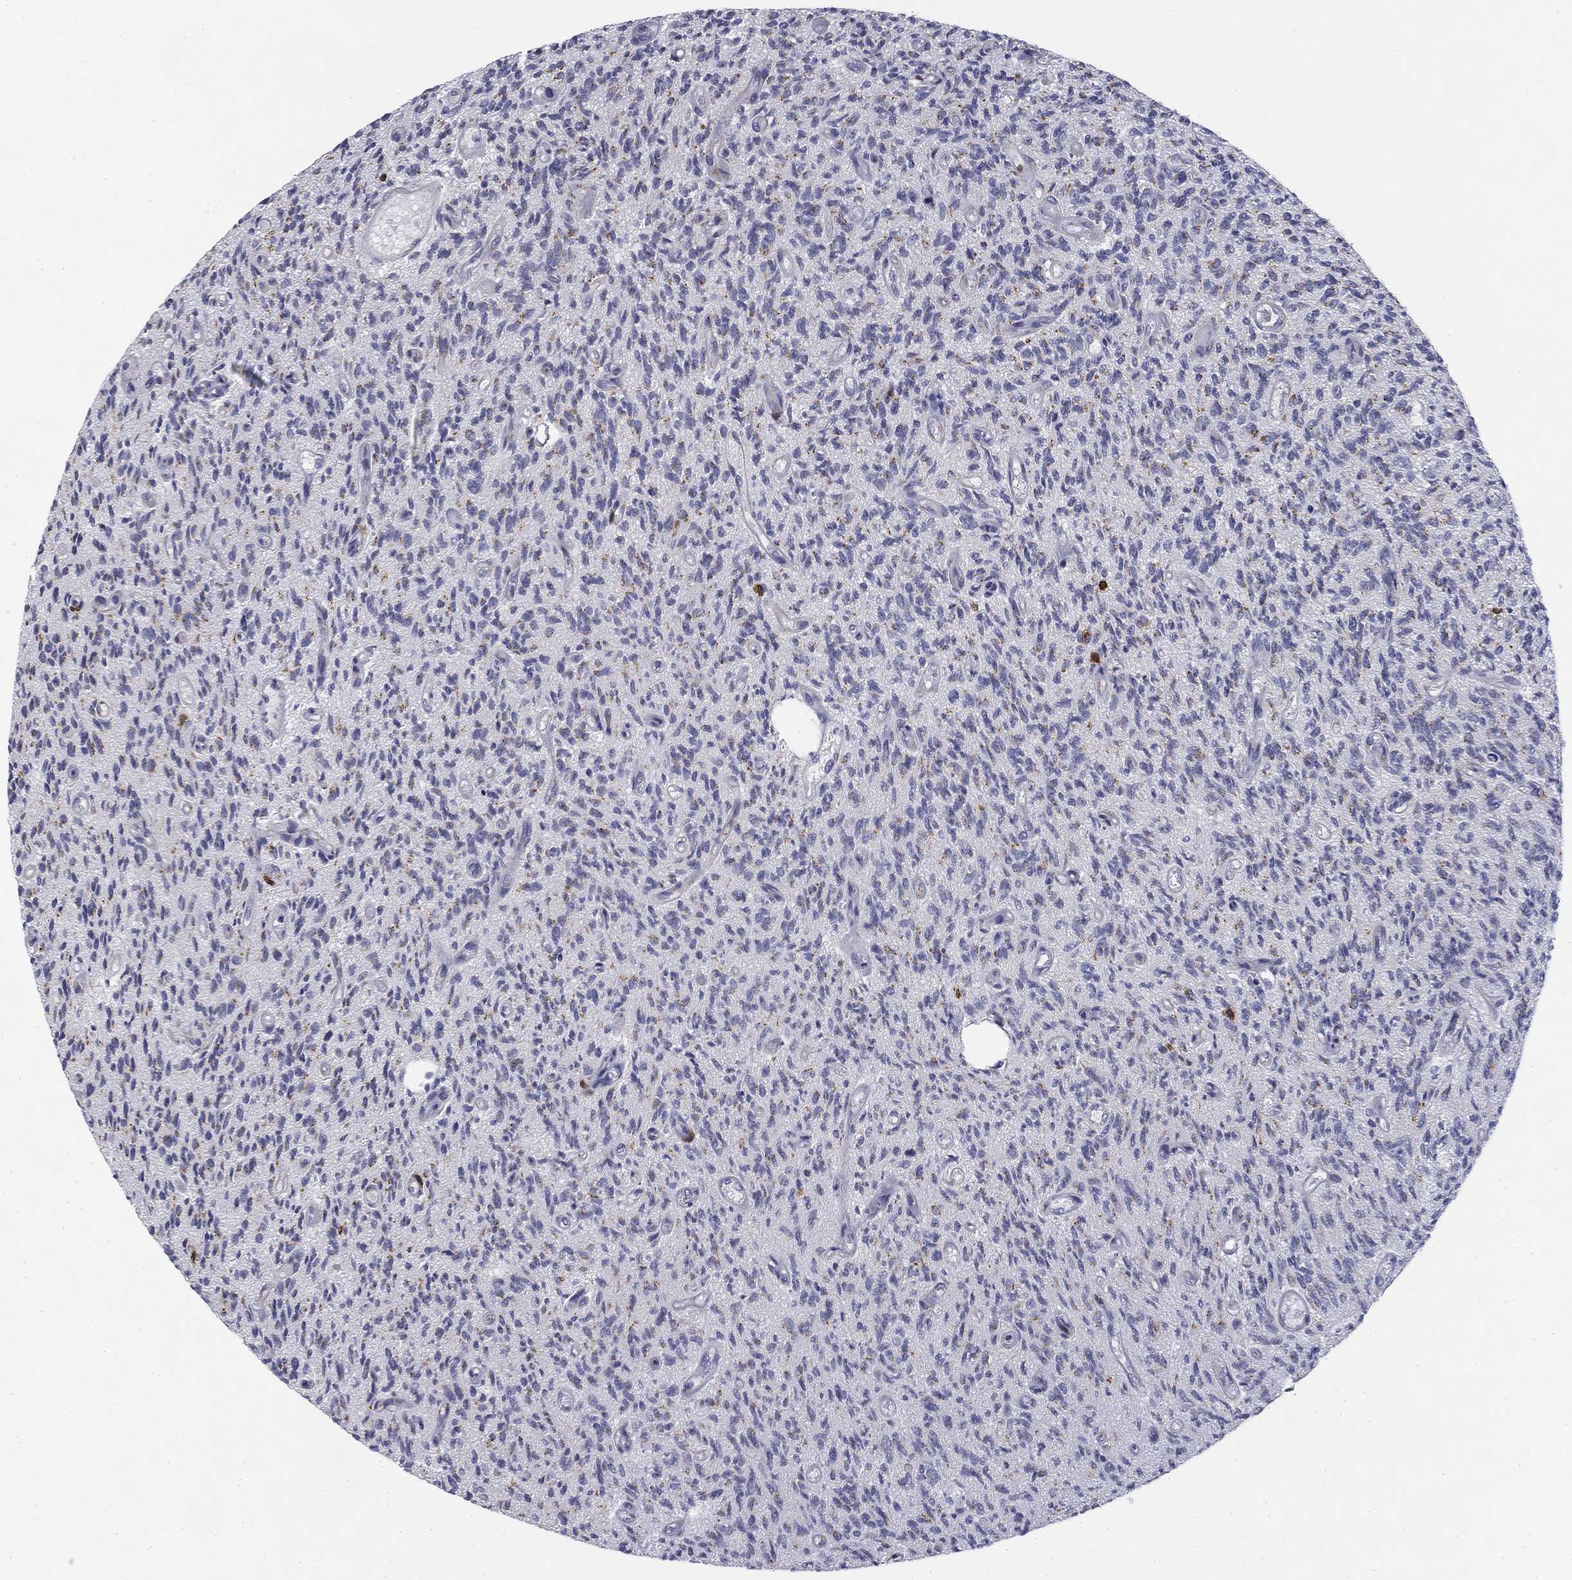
{"staining": {"intensity": "negative", "quantity": "none", "location": "none"}, "tissue": "glioma", "cell_type": "Tumor cells", "image_type": "cancer", "snomed": [{"axis": "morphology", "description": "Glioma, malignant, High grade"}, {"axis": "topography", "description": "Brain"}], "caption": "The image exhibits no staining of tumor cells in malignant high-grade glioma.", "gene": "TRAT1", "patient": {"sex": "male", "age": 64}}